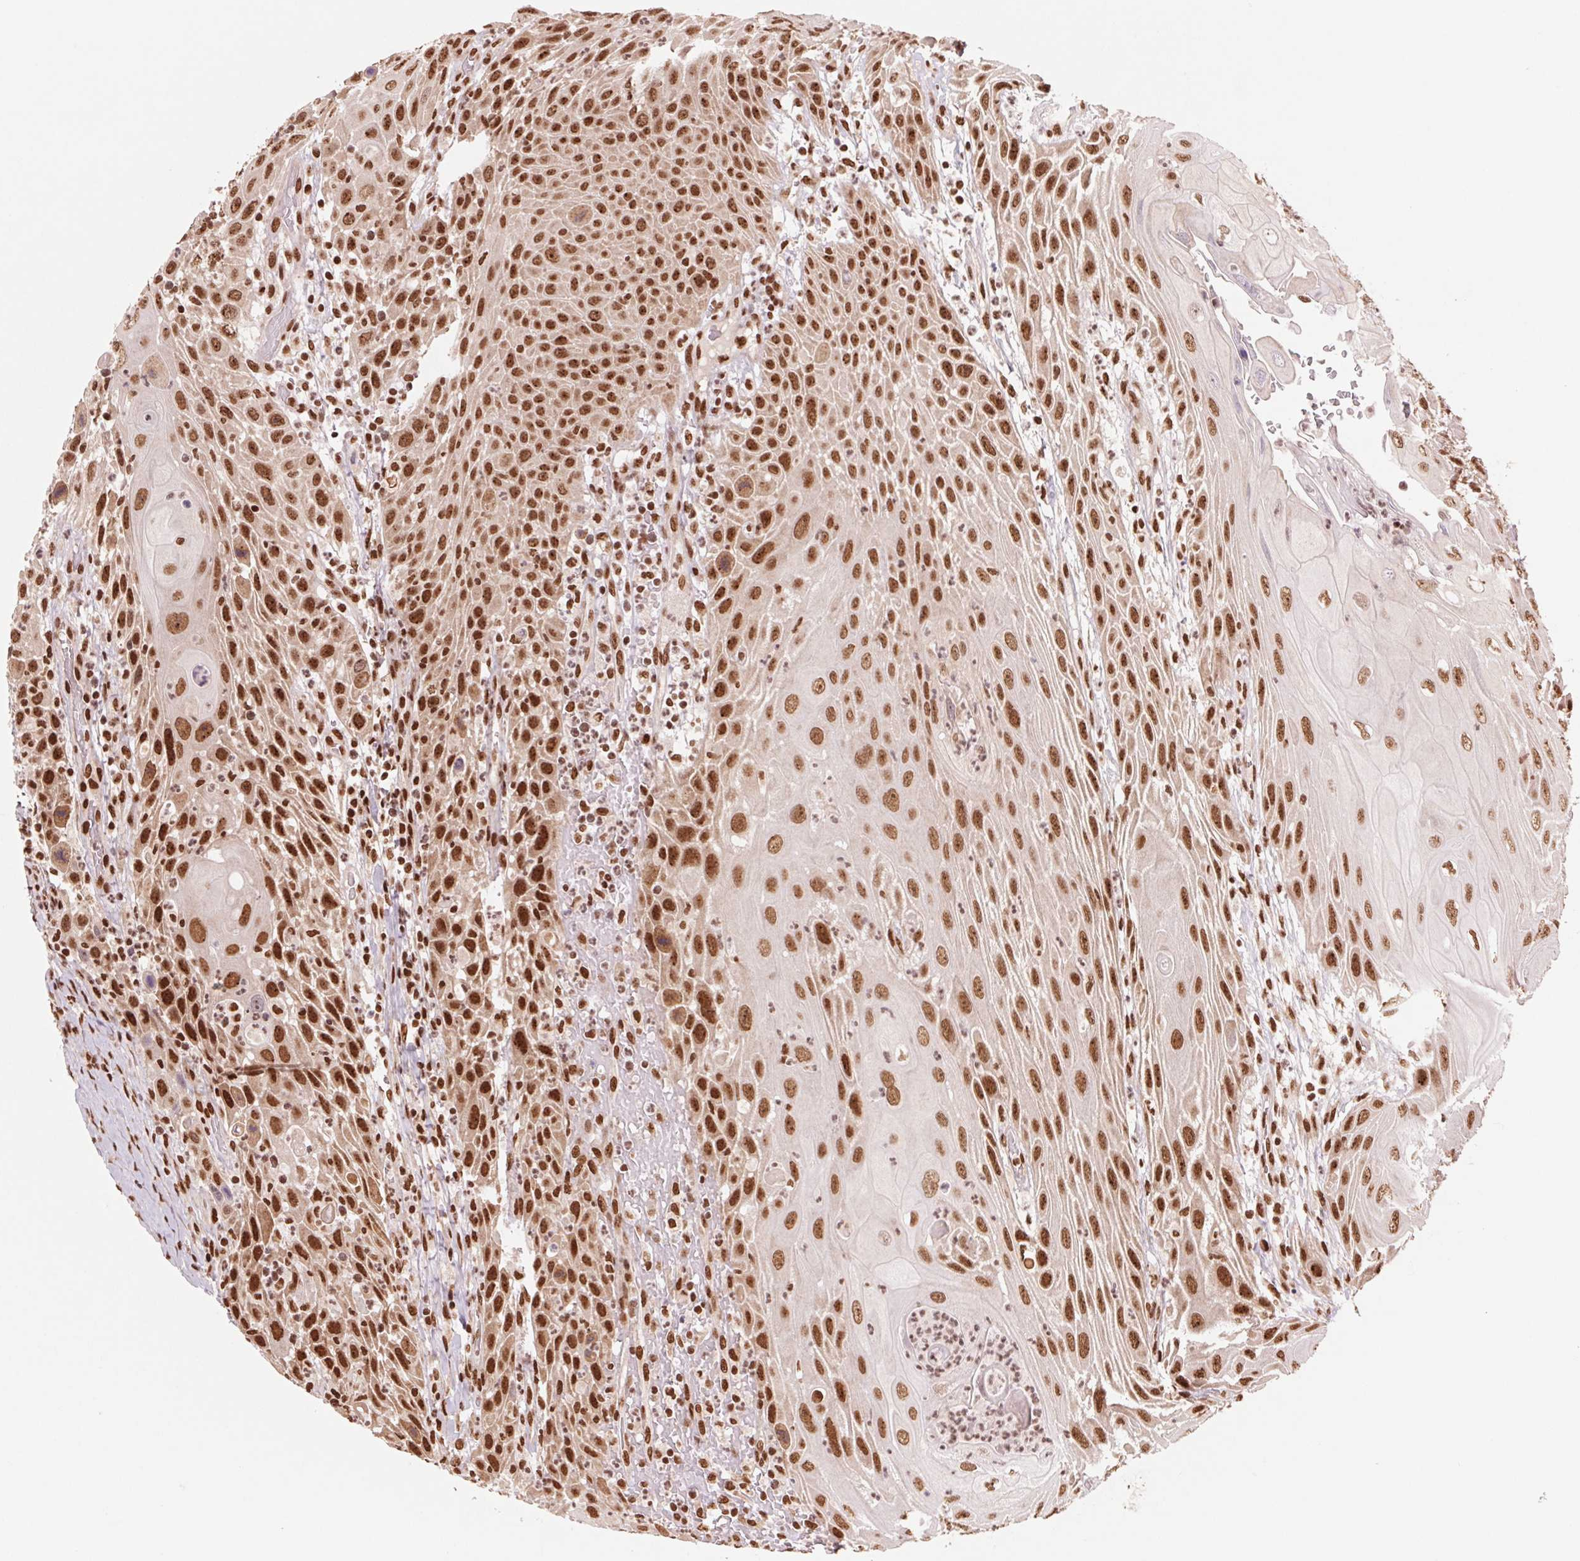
{"staining": {"intensity": "strong", "quantity": ">75%", "location": "nuclear"}, "tissue": "head and neck cancer", "cell_type": "Tumor cells", "image_type": "cancer", "snomed": [{"axis": "morphology", "description": "Squamous cell carcinoma, NOS"}, {"axis": "topography", "description": "Head-Neck"}], "caption": "Immunohistochemical staining of head and neck cancer exhibits high levels of strong nuclear staining in about >75% of tumor cells.", "gene": "TTLL9", "patient": {"sex": "male", "age": 69}}